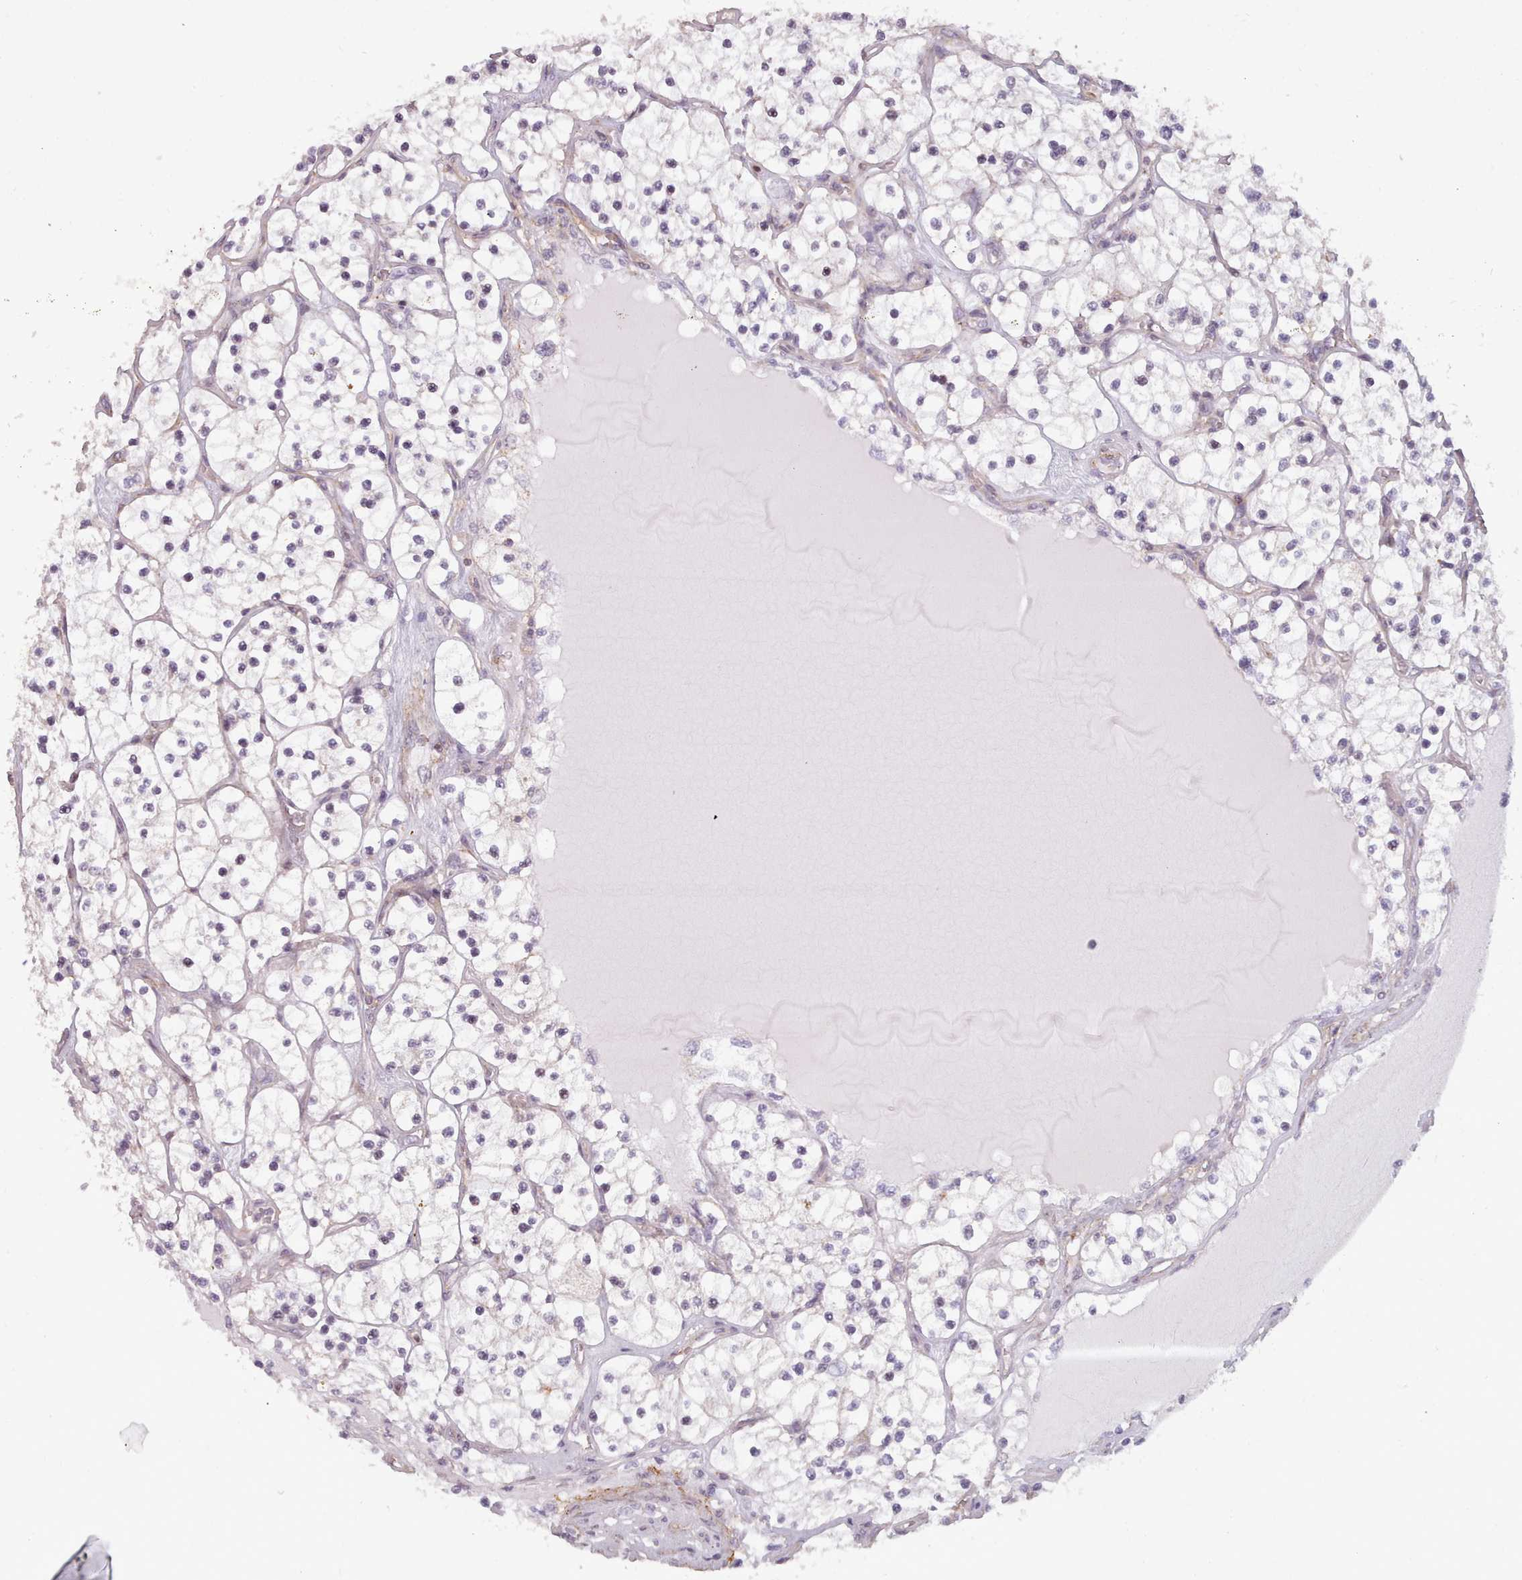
{"staining": {"intensity": "negative", "quantity": "none", "location": "none"}, "tissue": "renal cancer", "cell_type": "Tumor cells", "image_type": "cancer", "snomed": [{"axis": "morphology", "description": "Adenocarcinoma, NOS"}, {"axis": "topography", "description": "Kidney"}], "caption": "DAB (3,3'-diaminobenzidine) immunohistochemical staining of renal cancer (adenocarcinoma) demonstrates no significant expression in tumor cells.", "gene": "ZMYM4", "patient": {"sex": "female", "age": 69}}